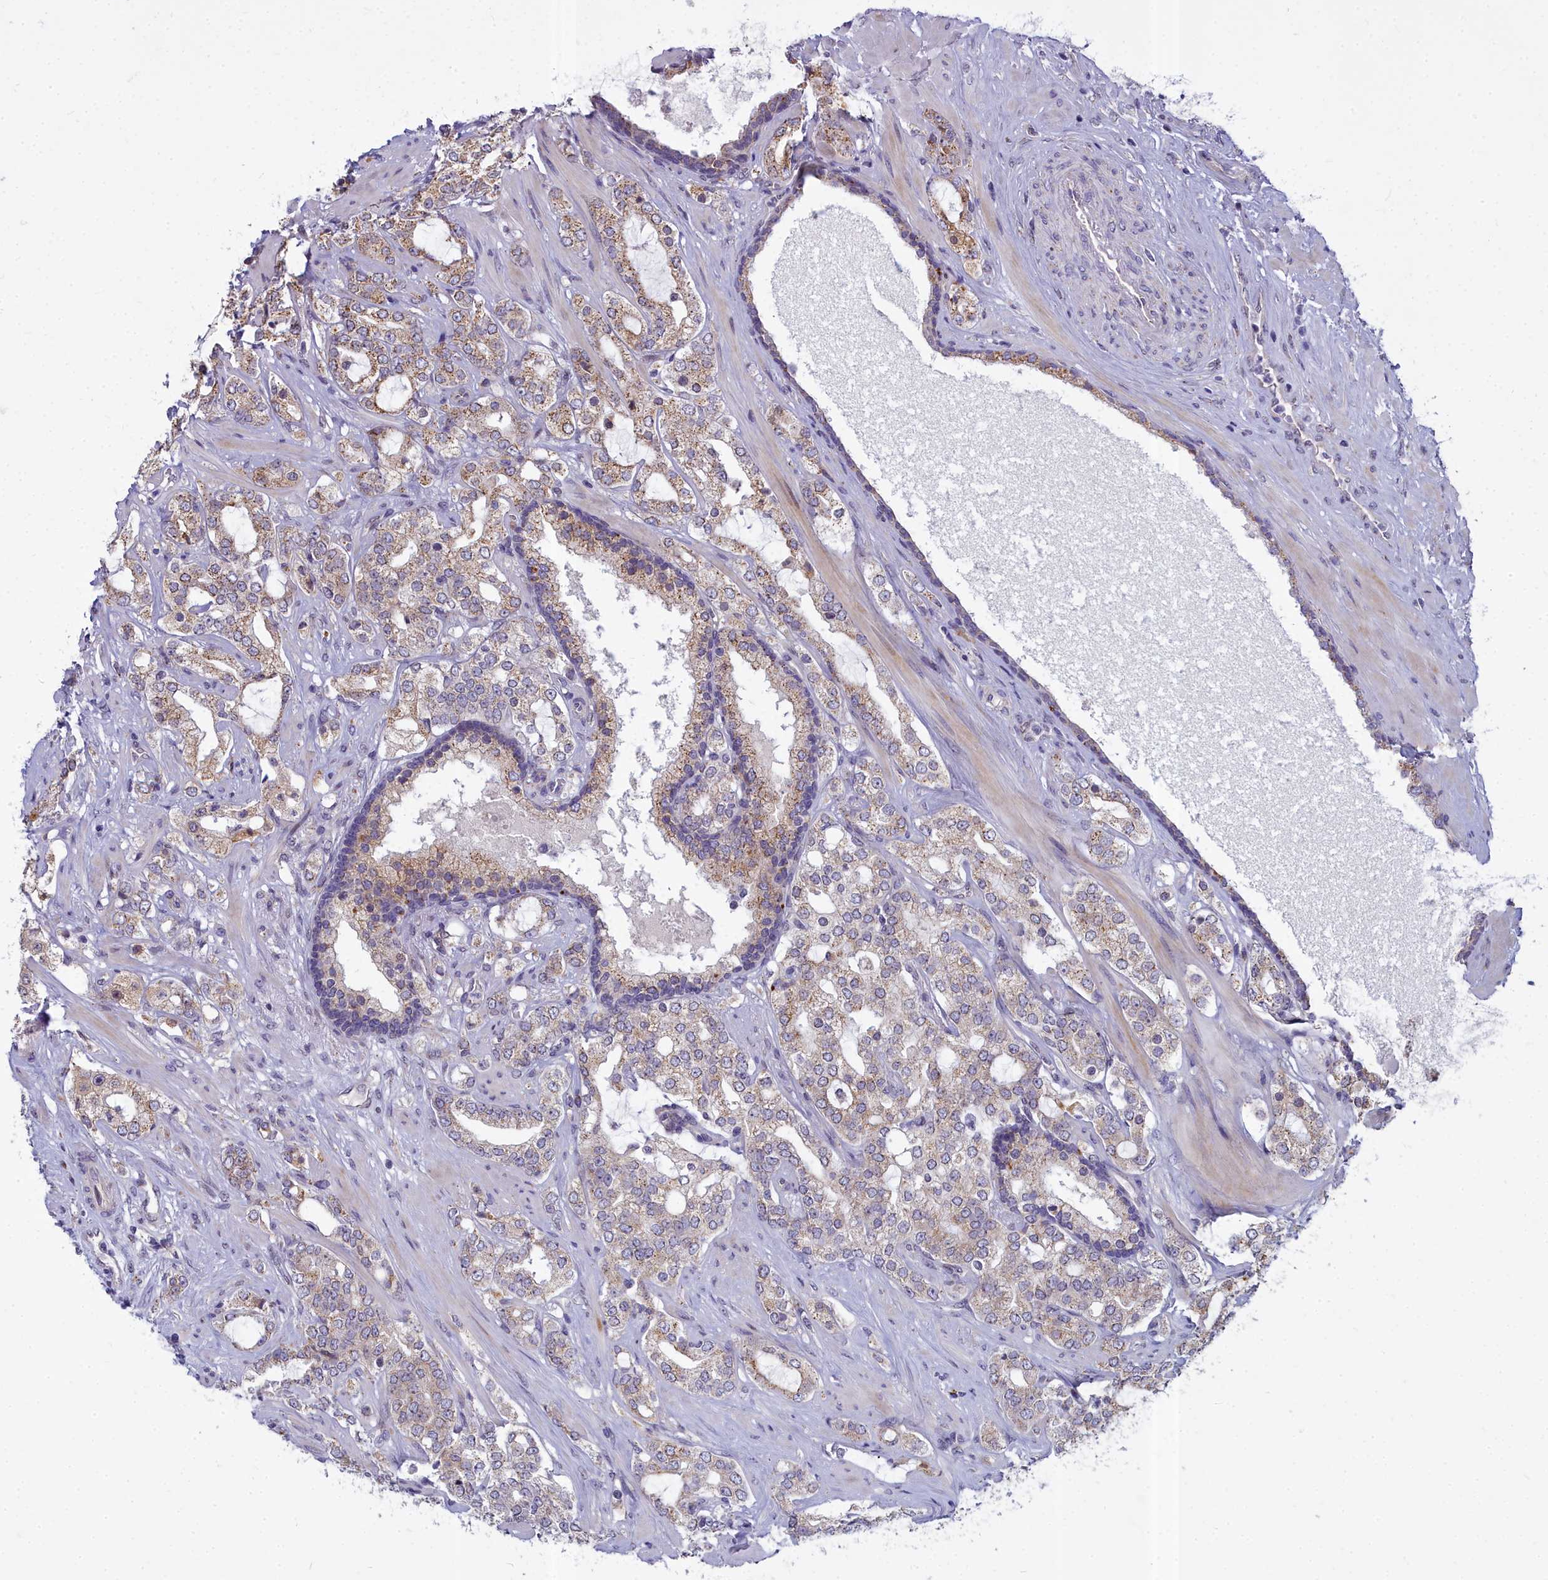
{"staining": {"intensity": "weak", "quantity": ">75%", "location": "cytoplasmic/membranous"}, "tissue": "prostate cancer", "cell_type": "Tumor cells", "image_type": "cancer", "snomed": [{"axis": "morphology", "description": "Adenocarcinoma, High grade"}, {"axis": "topography", "description": "Prostate"}], "caption": "Protein expression analysis of human high-grade adenocarcinoma (prostate) reveals weak cytoplasmic/membranous positivity in about >75% of tumor cells. Nuclei are stained in blue.", "gene": "WDPCP", "patient": {"sex": "male", "age": 64}}